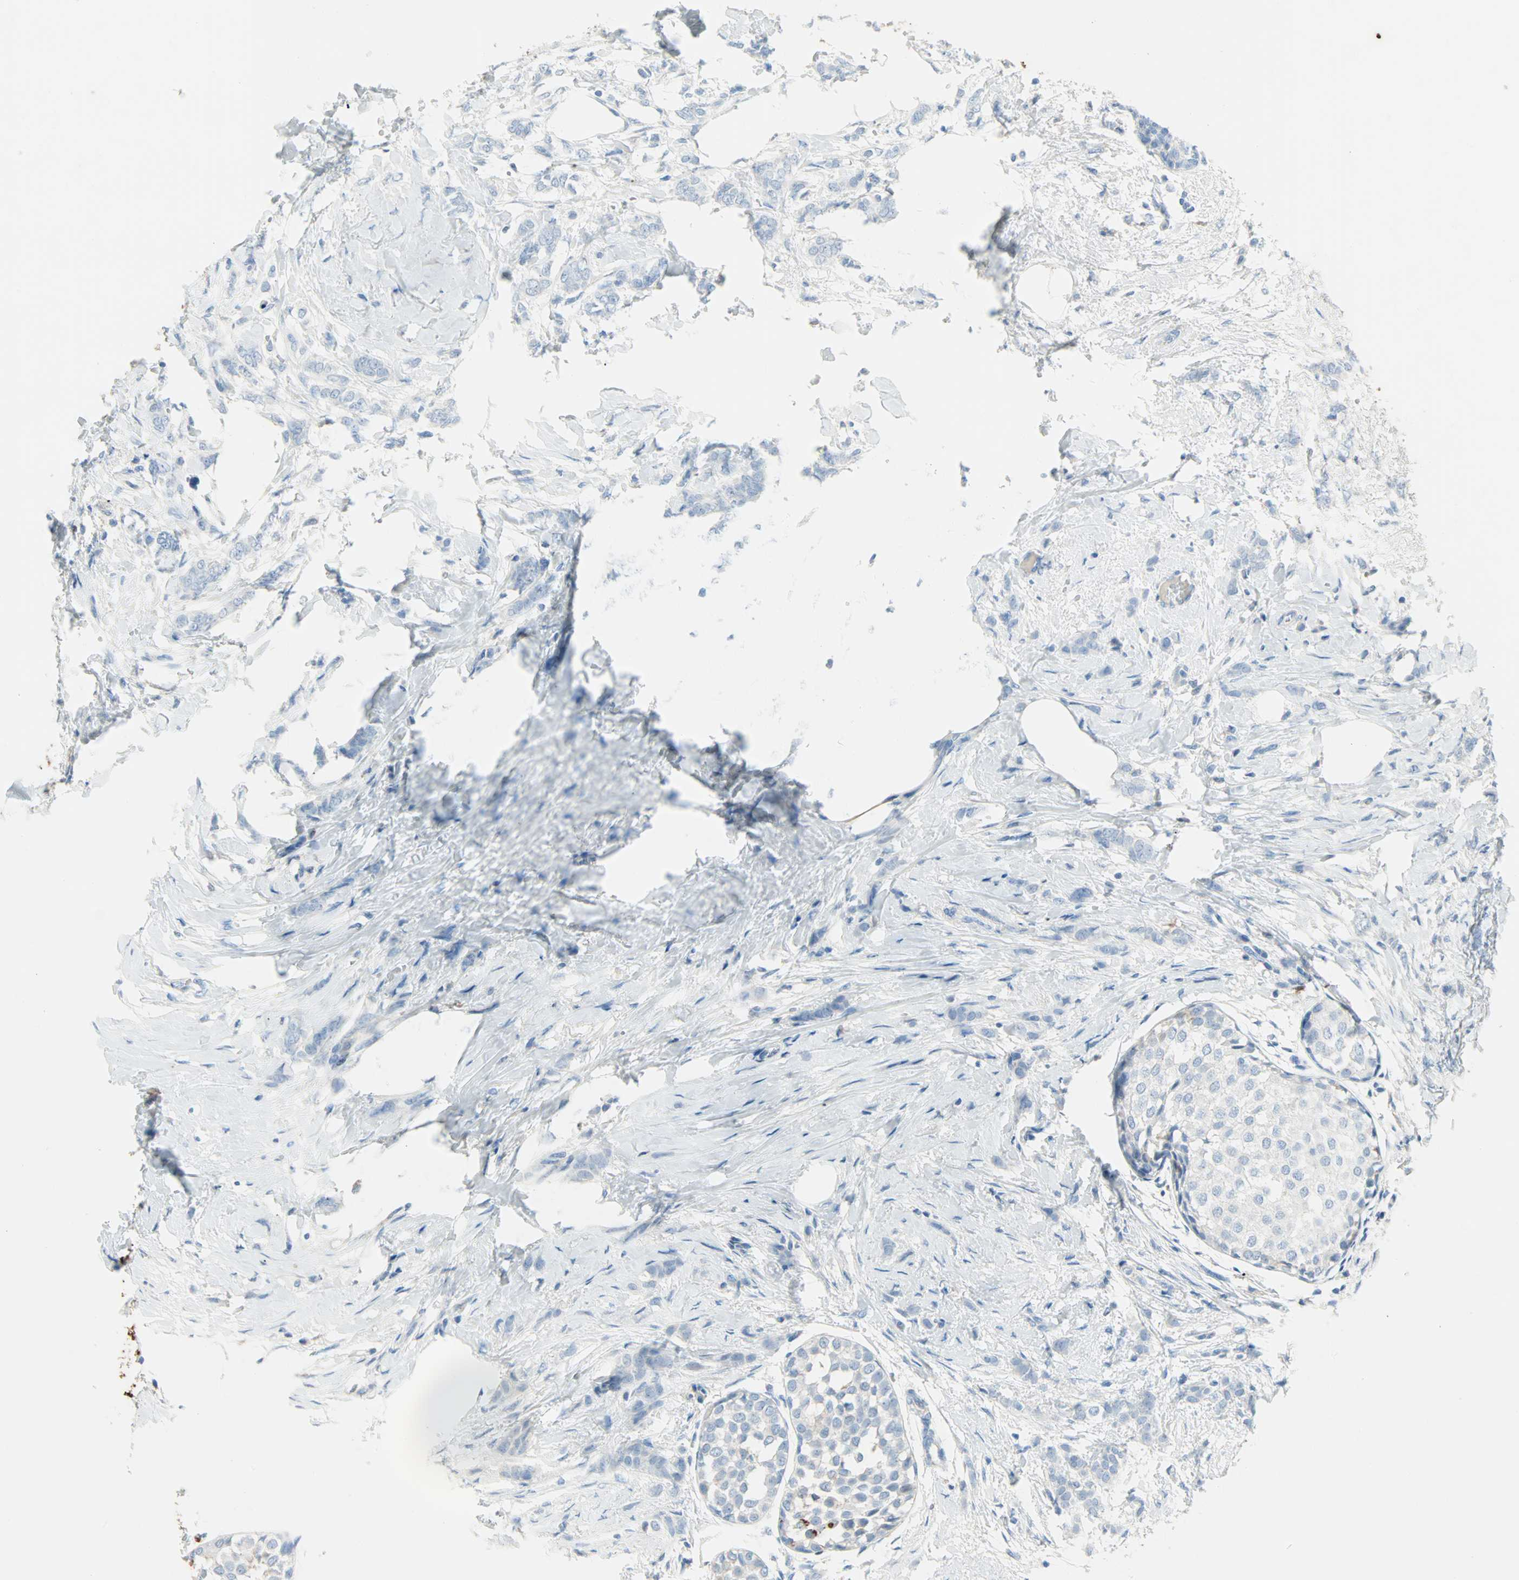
{"staining": {"intensity": "negative", "quantity": "none", "location": "none"}, "tissue": "breast cancer", "cell_type": "Tumor cells", "image_type": "cancer", "snomed": [{"axis": "morphology", "description": "Lobular carcinoma, in situ"}, {"axis": "morphology", "description": "Lobular carcinoma"}, {"axis": "topography", "description": "Breast"}], "caption": "The image reveals no staining of tumor cells in breast cancer (lobular carcinoma). Nuclei are stained in blue.", "gene": "CLEC4A", "patient": {"sex": "female", "age": 41}}